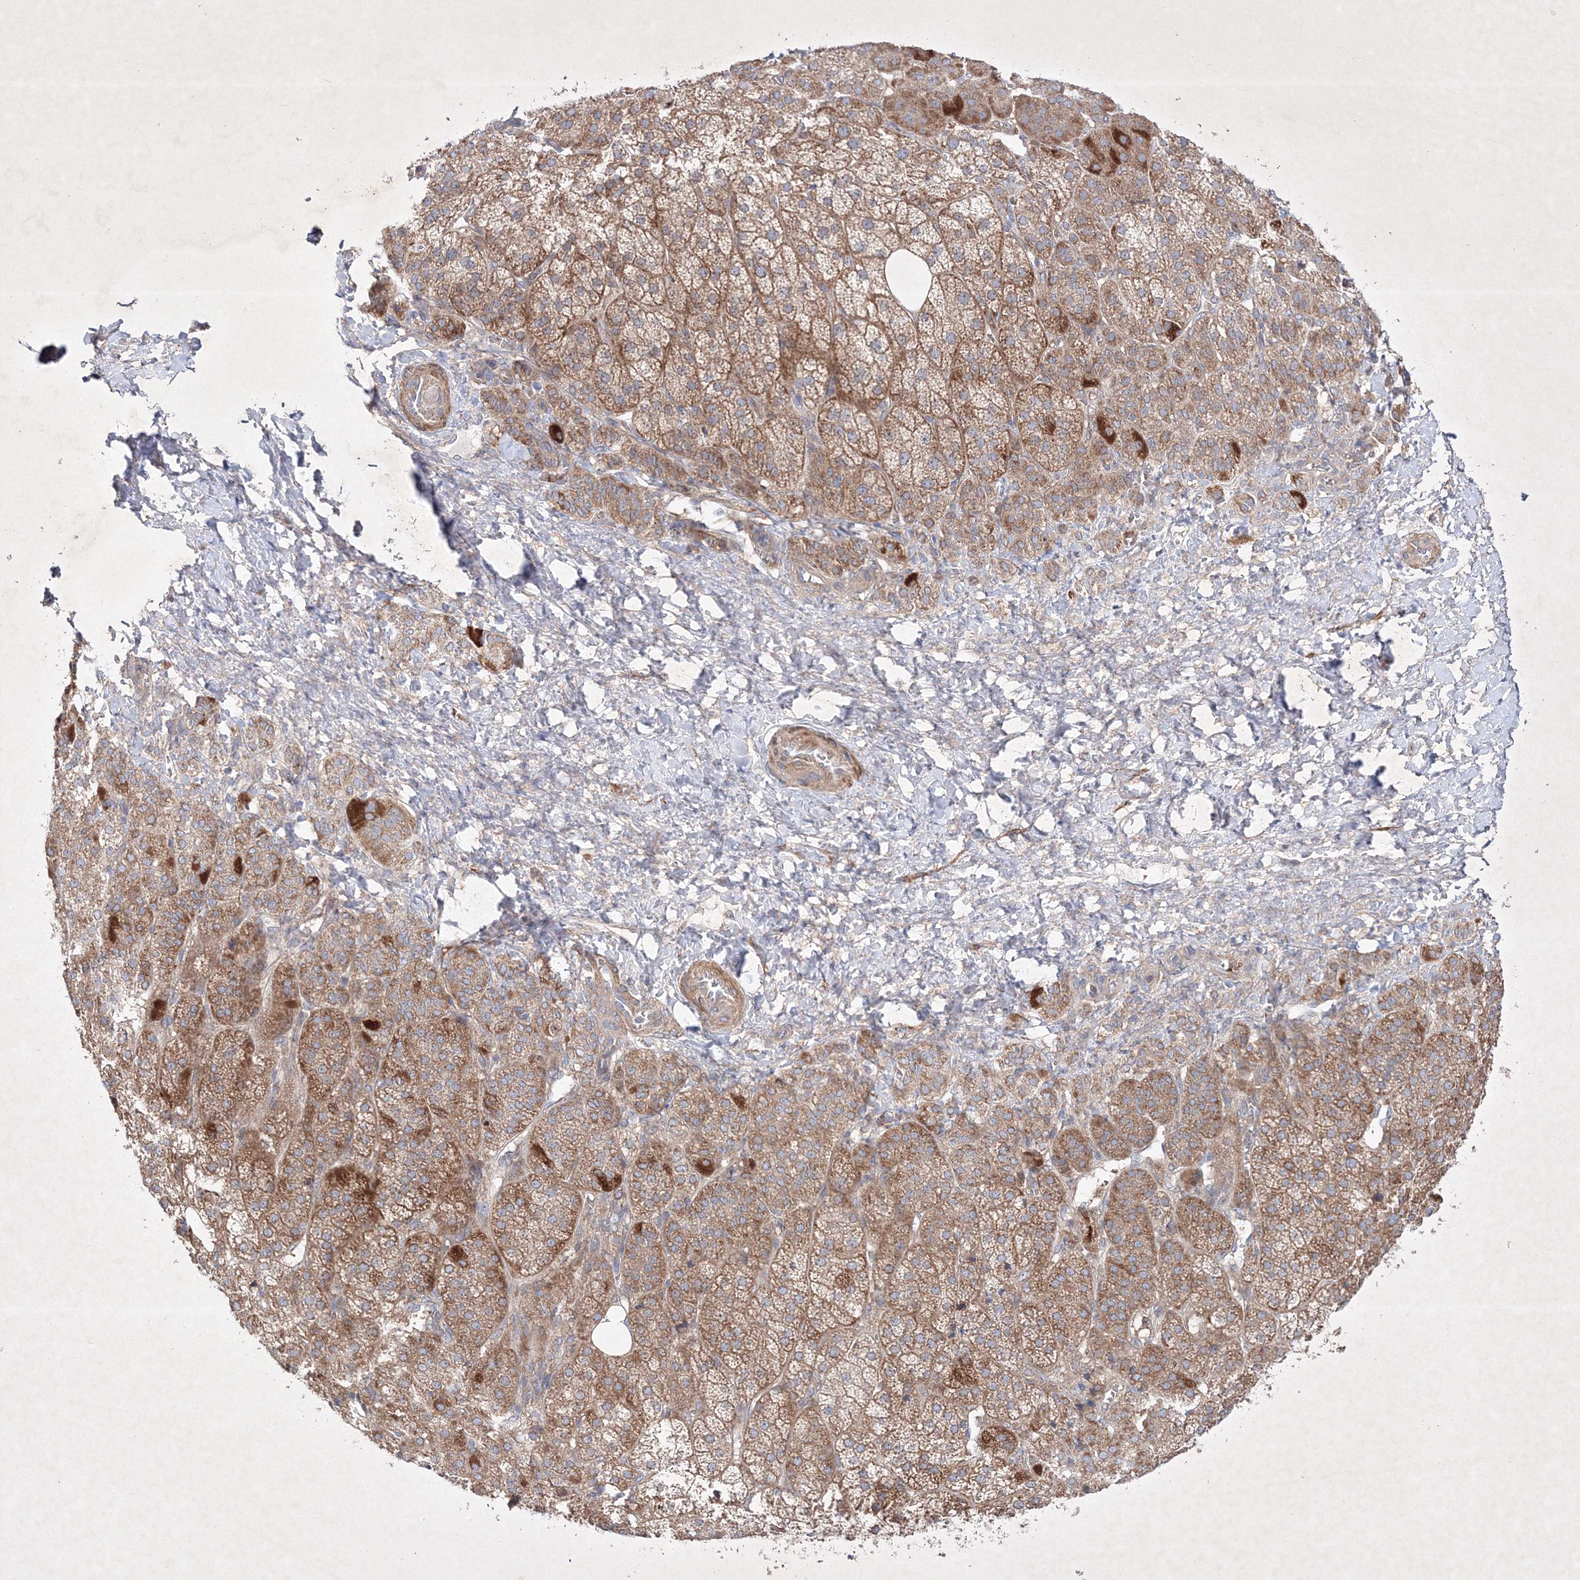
{"staining": {"intensity": "moderate", "quantity": ">75%", "location": "cytoplasmic/membranous"}, "tissue": "adrenal gland", "cell_type": "Glandular cells", "image_type": "normal", "snomed": [{"axis": "morphology", "description": "Normal tissue, NOS"}, {"axis": "topography", "description": "Adrenal gland"}], "caption": "Immunohistochemical staining of benign adrenal gland shows medium levels of moderate cytoplasmic/membranous expression in approximately >75% of glandular cells.", "gene": "OPA1", "patient": {"sex": "female", "age": 57}}